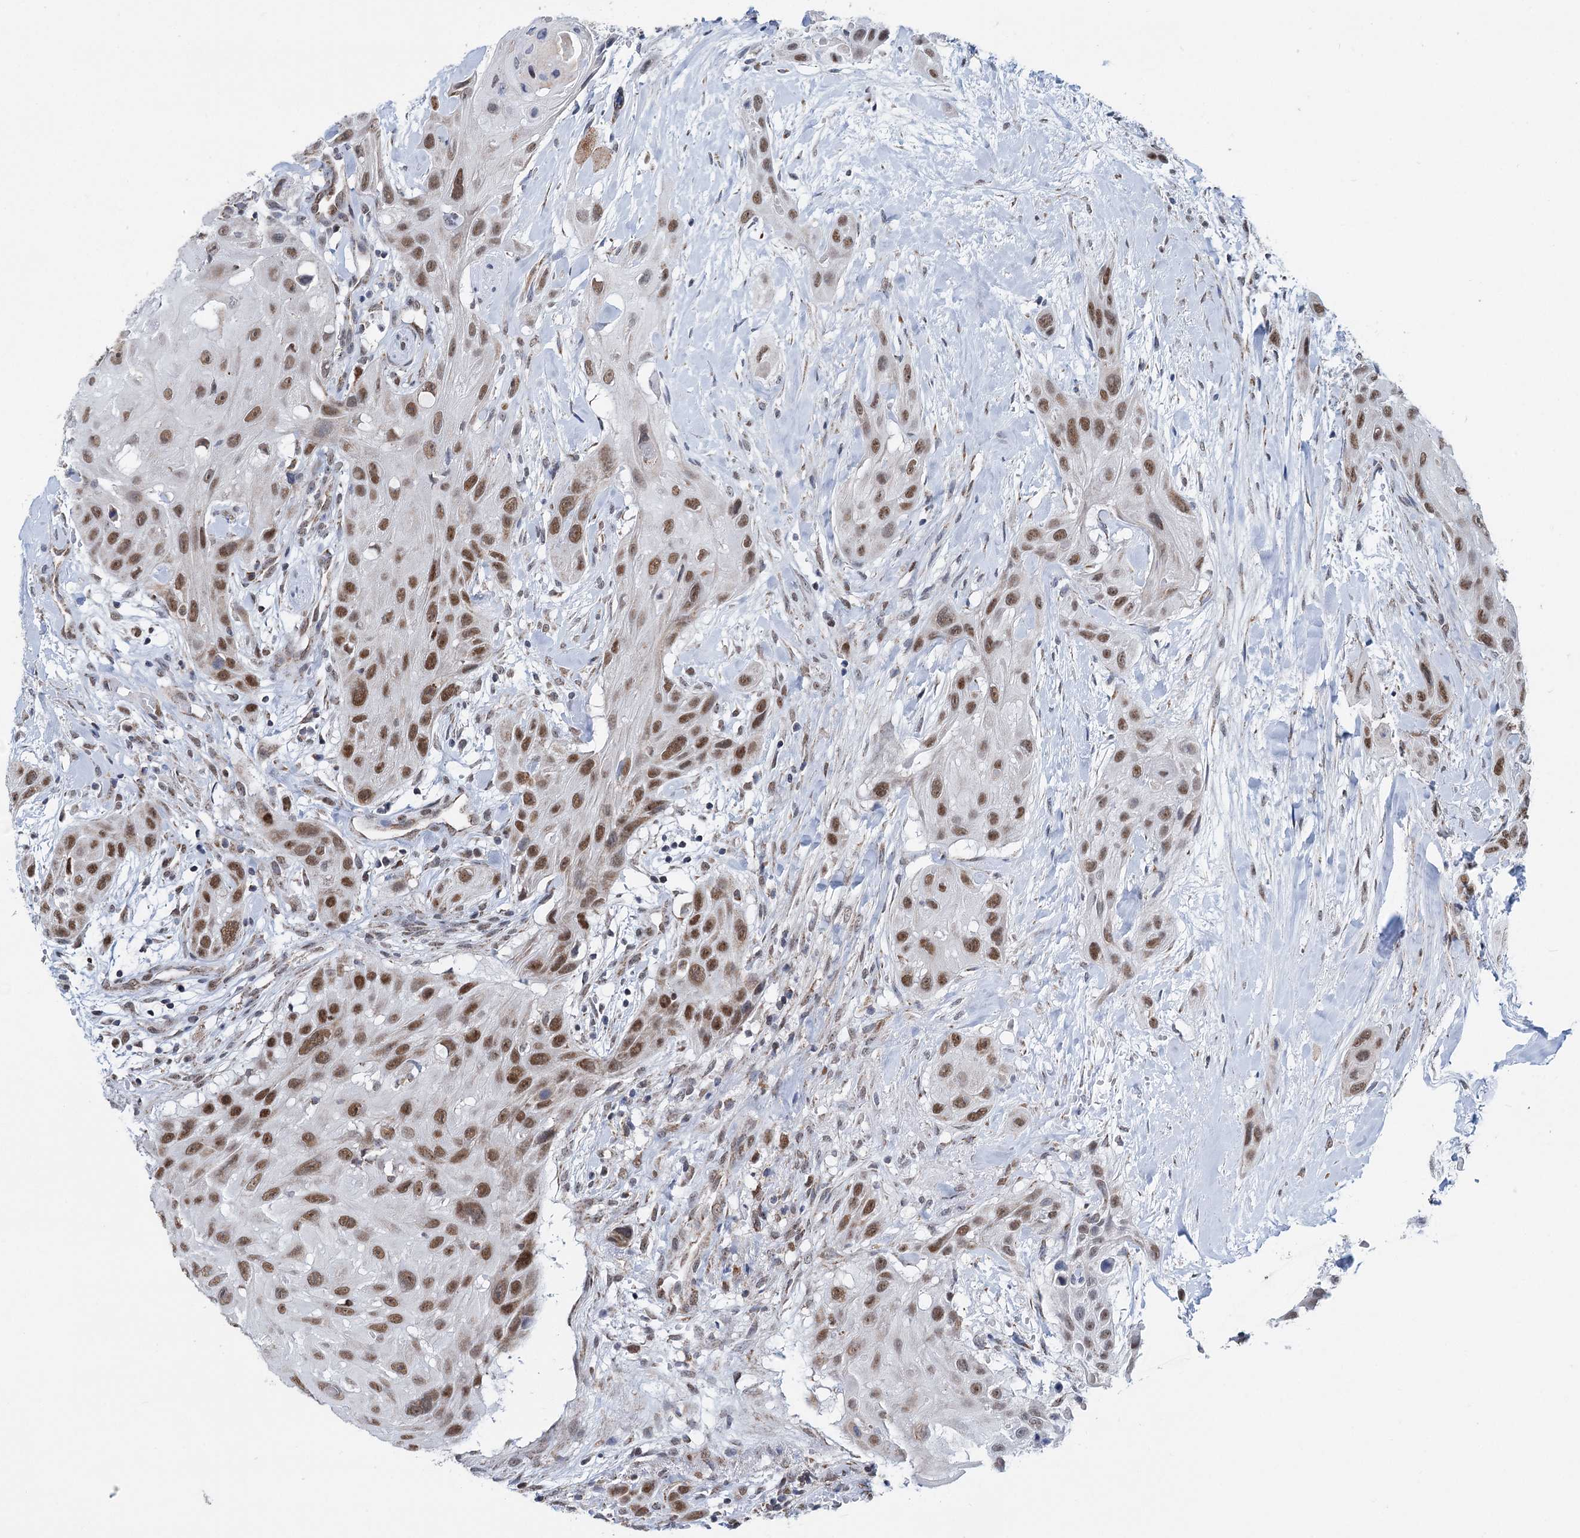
{"staining": {"intensity": "moderate", "quantity": ">75%", "location": "nuclear"}, "tissue": "head and neck cancer", "cell_type": "Tumor cells", "image_type": "cancer", "snomed": [{"axis": "morphology", "description": "Squamous cell carcinoma, NOS"}, {"axis": "topography", "description": "Head-Neck"}], "caption": "High-magnification brightfield microscopy of head and neck cancer stained with DAB (brown) and counterstained with hematoxylin (blue). tumor cells exhibit moderate nuclear positivity is seen in approximately>75% of cells. (IHC, brightfield microscopy, high magnification).", "gene": "MORN3", "patient": {"sex": "male", "age": 81}}